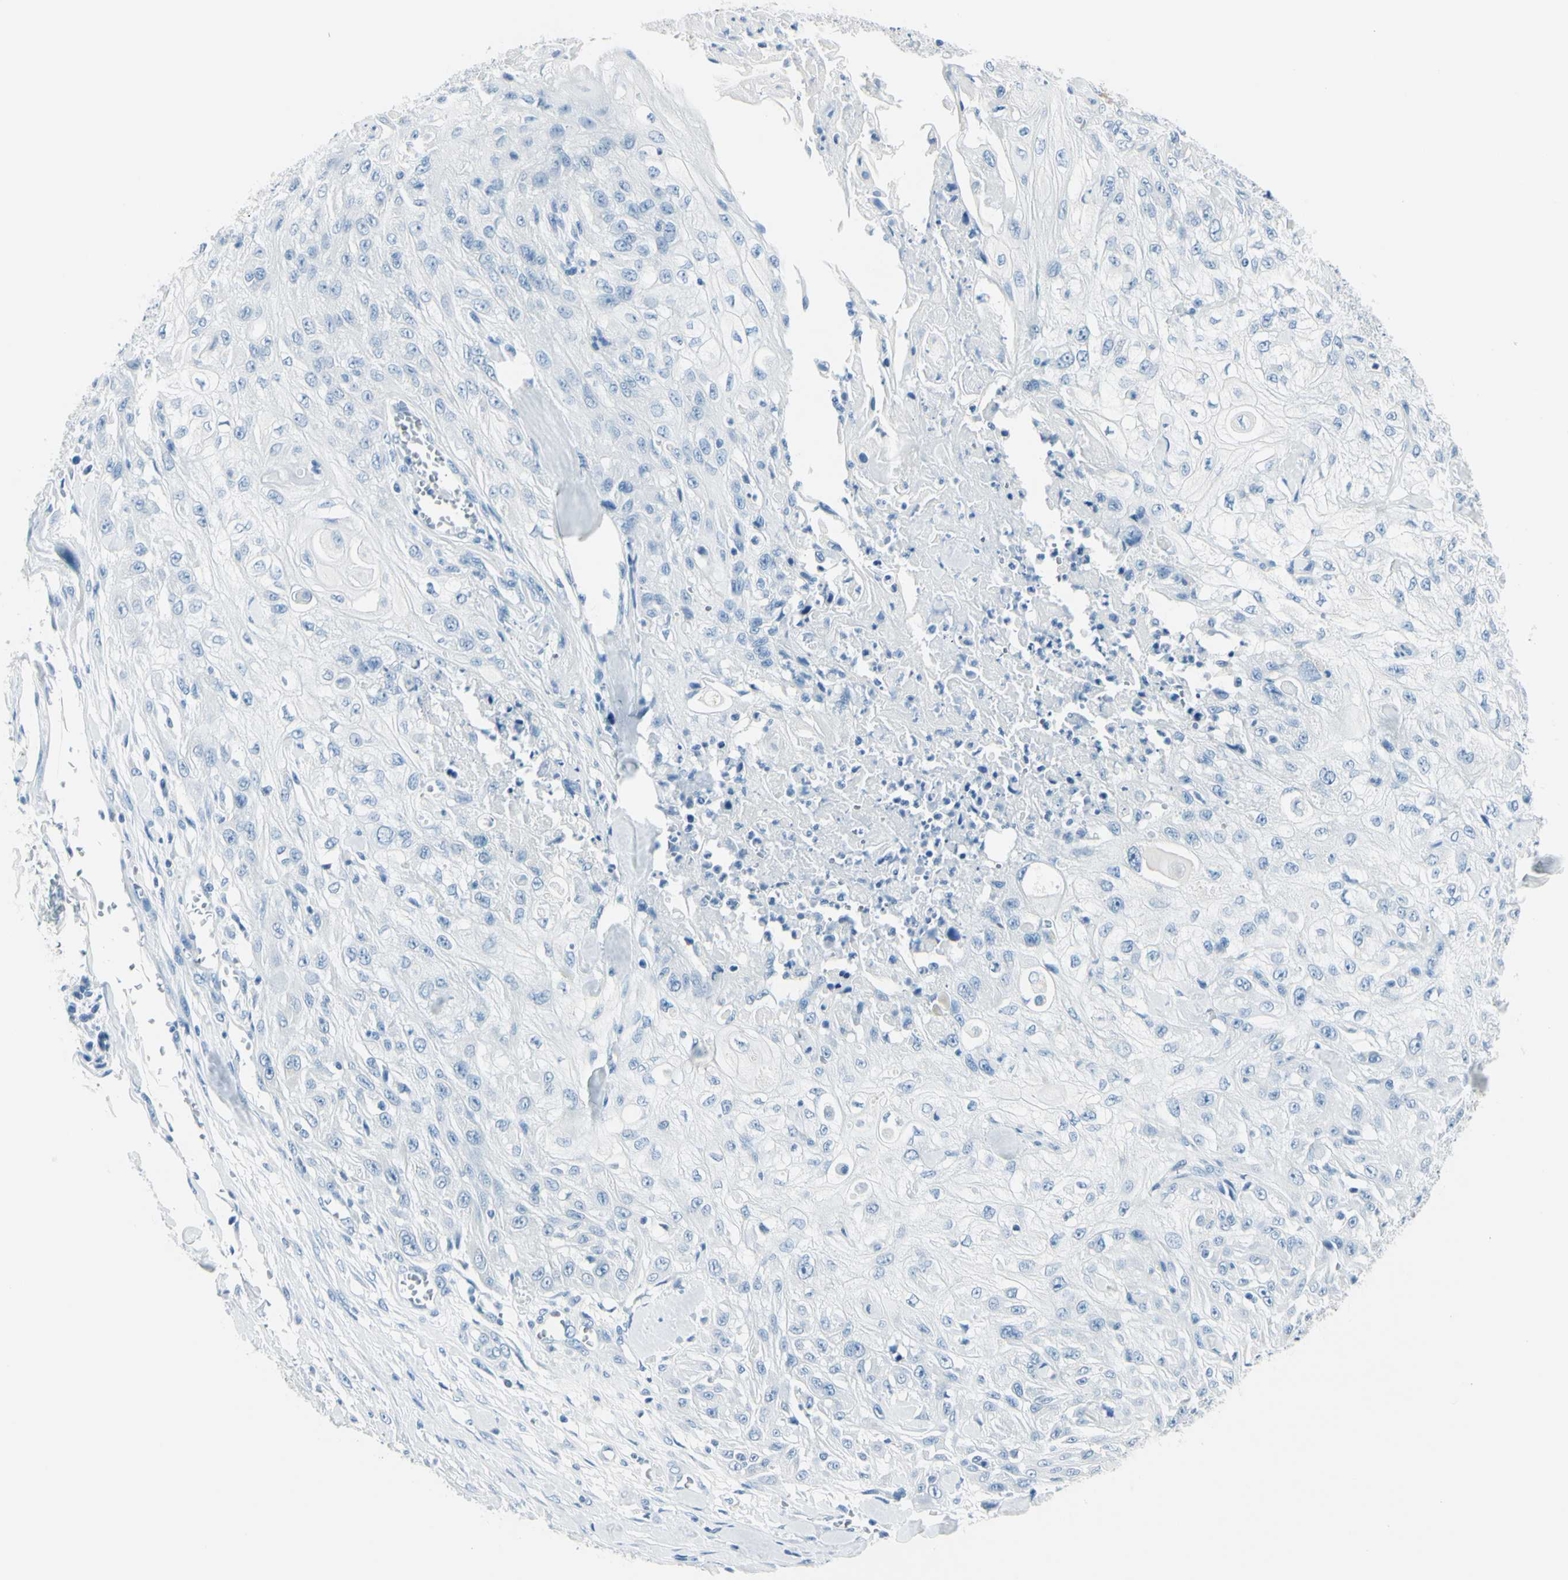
{"staining": {"intensity": "negative", "quantity": "none", "location": "none"}, "tissue": "skin cancer", "cell_type": "Tumor cells", "image_type": "cancer", "snomed": [{"axis": "morphology", "description": "Squamous cell carcinoma, NOS"}, {"axis": "morphology", "description": "Squamous cell carcinoma, metastatic, NOS"}, {"axis": "topography", "description": "Skin"}, {"axis": "topography", "description": "Lymph node"}], "caption": "The histopathology image reveals no staining of tumor cells in metastatic squamous cell carcinoma (skin).", "gene": "CDH15", "patient": {"sex": "male", "age": 75}}